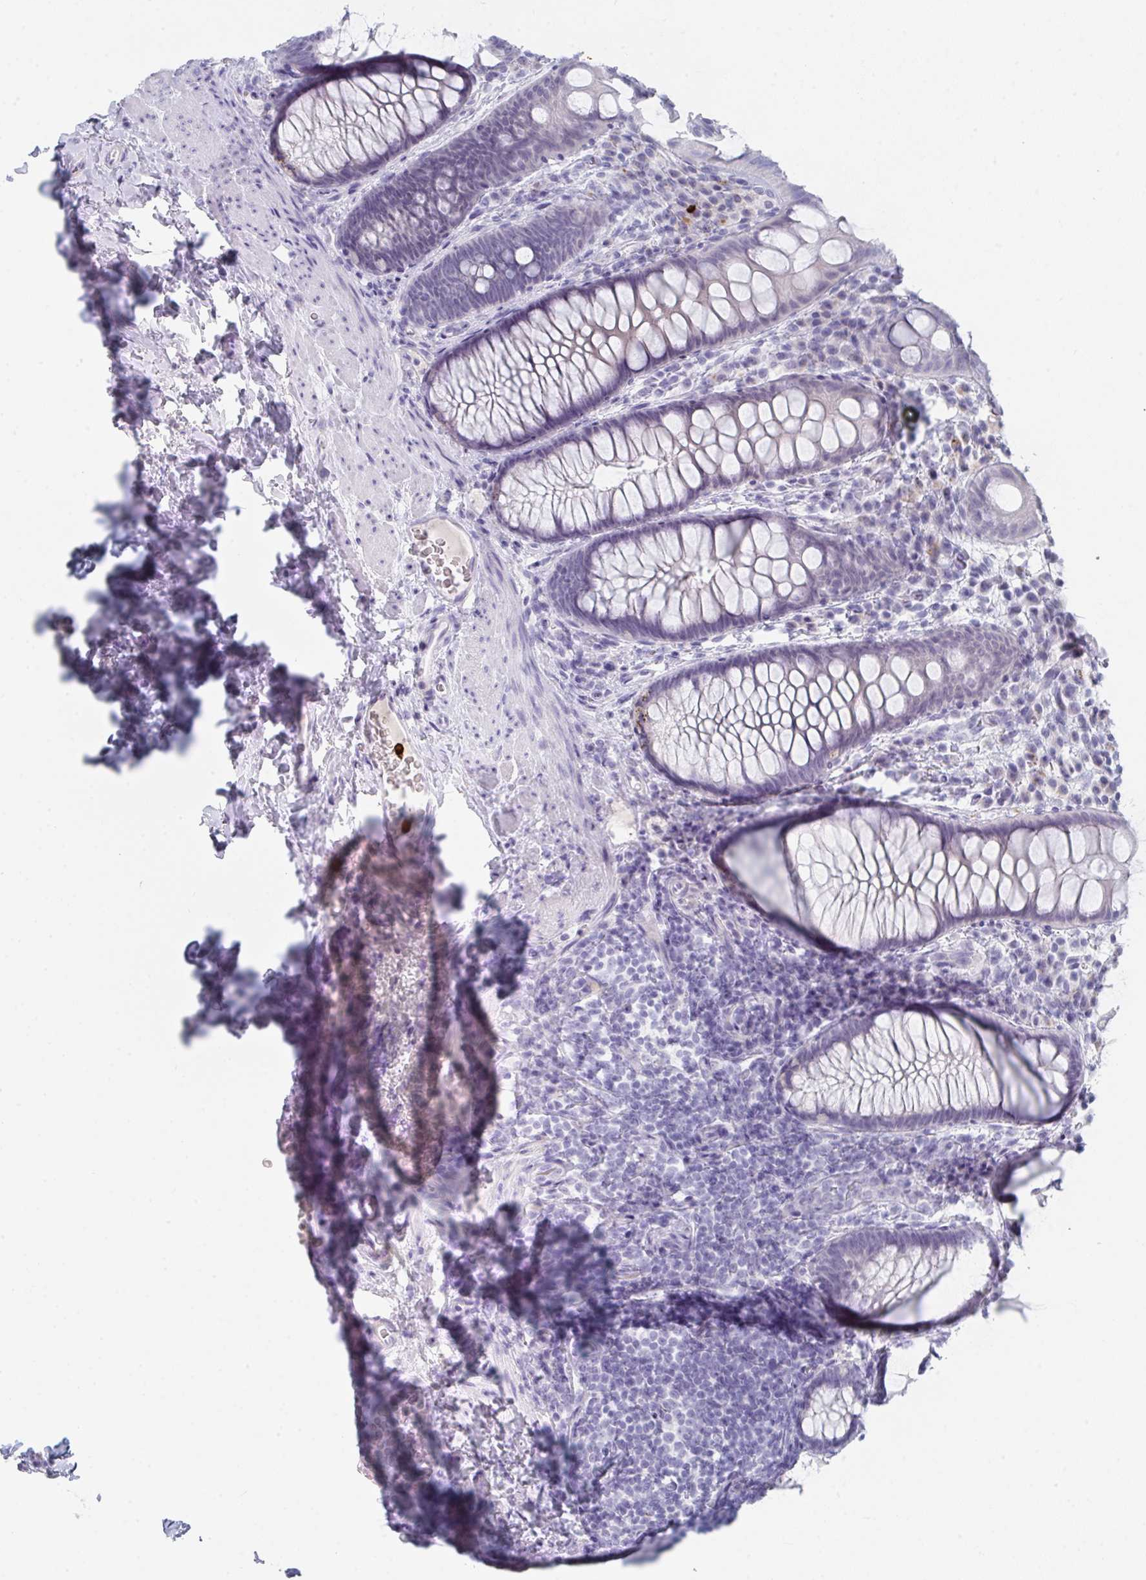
{"staining": {"intensity": "negative", "quantity": "none", "location": "none"}, "tissue": "rectum", "cell_type": "Glandular cells", "image_type": "normal", "snomed": [{"axis": "morphology", "description": "Normal tissue, NOS"}, {"axis": "topography", "description": "Rectum"}], "caption": "This micrograph is of normal rectum stained with immunohistochemistry (IHC) to label a protein in brown with the nuclei are counter-stained blue. There is no staining in glandular cells. The staining is performed using DAB (3,3'-diaminobenzidine) brown chromogen with nuclei counter-stained in using hematoxylin.", "gene": "RUBCN", "patient": {"sex": "female", "age": 69}}